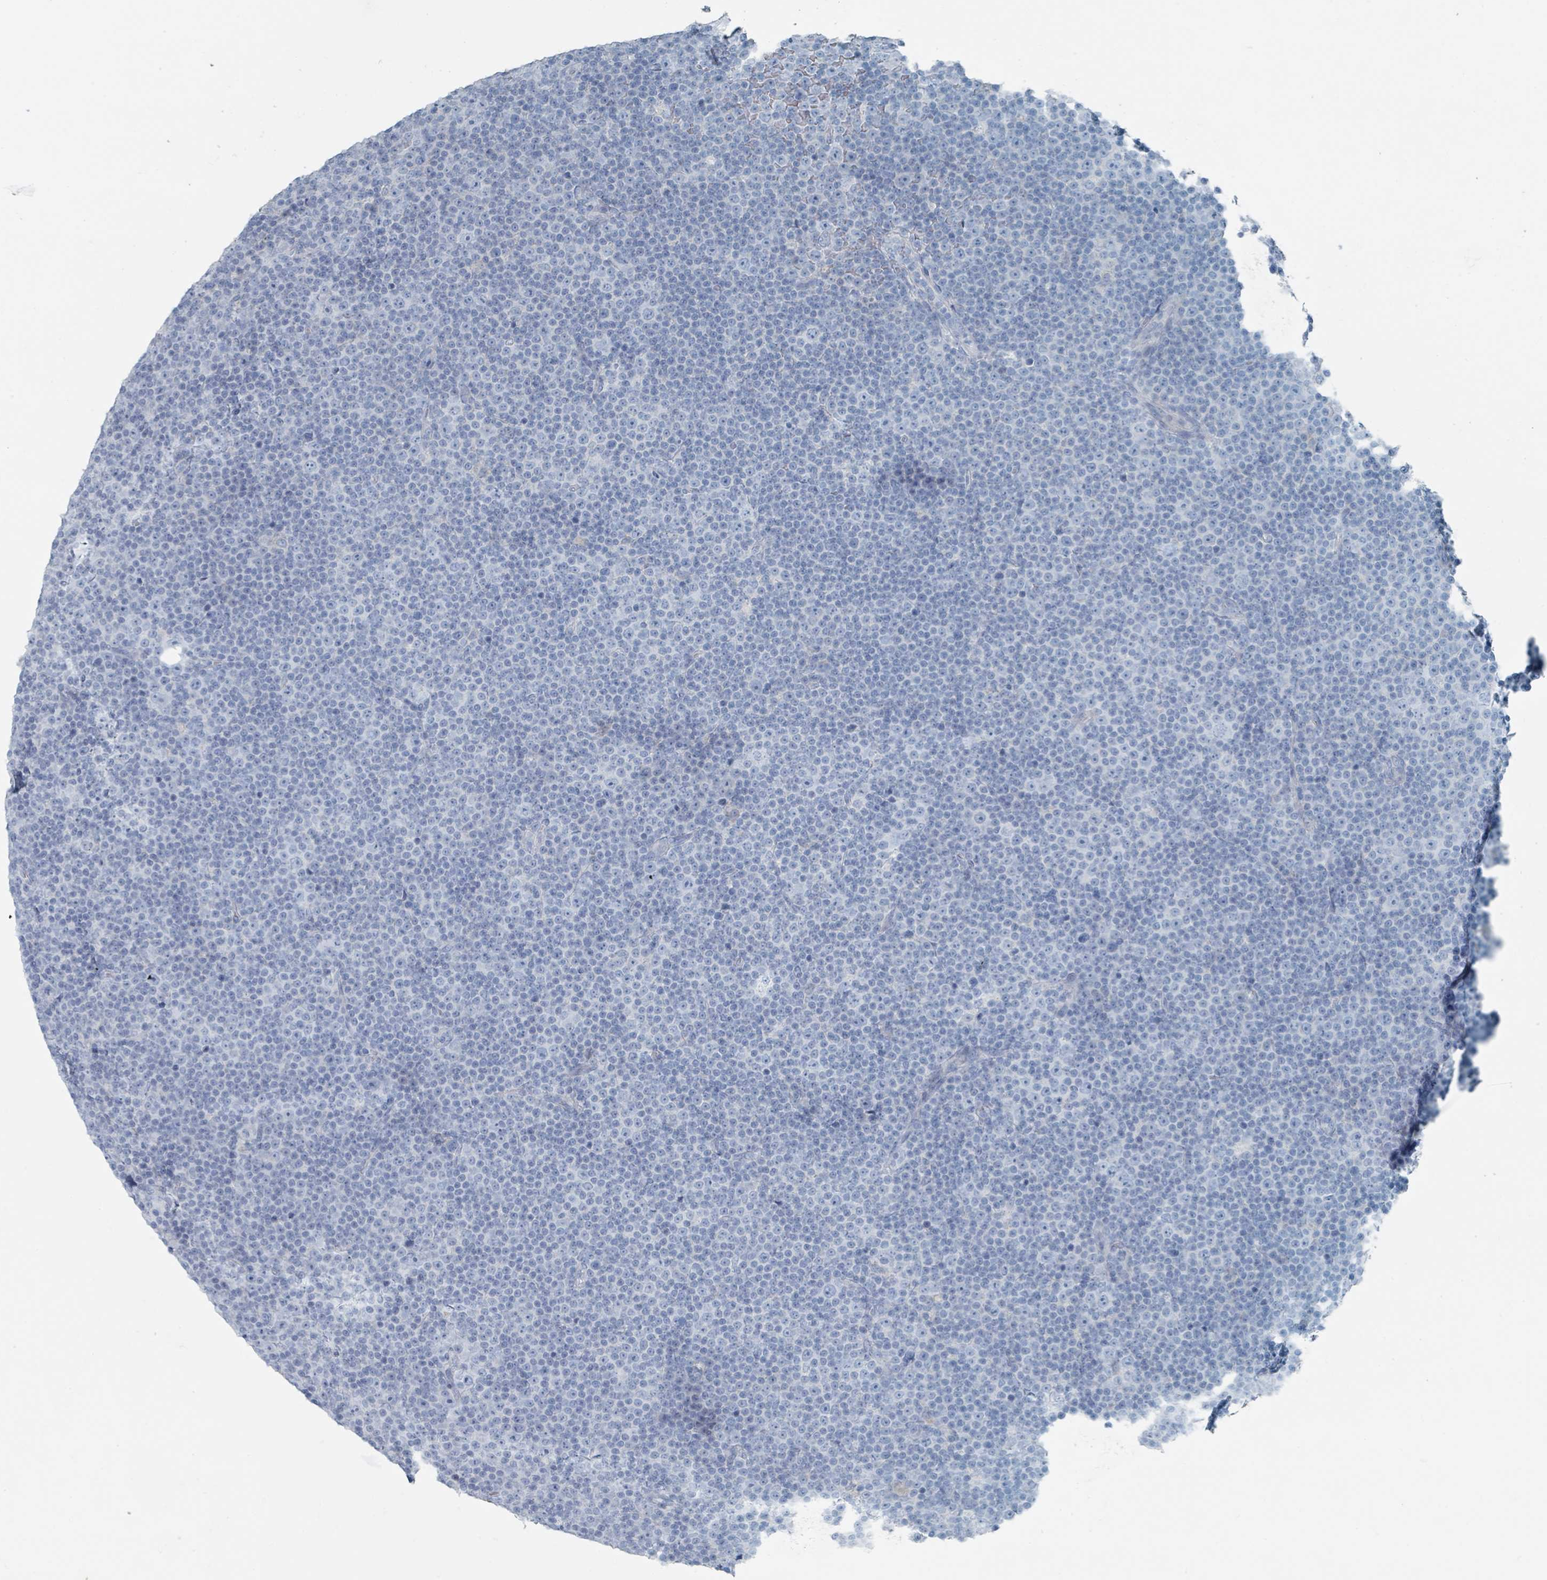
{"staining": {"intensity": "negative", "quantity": "none", "location": "none"}, "tissue": "lymphoma", "cell_type": "Tumor cells", "image_type": "cancer", "snomed": [{"axis": "morphology", "description": "Malignant lymphoma, non-Hodgkin's type, Low grade"}, {"axis": "topography", "description": "Lymph node"}], "caption": "Image shows no significant protein expression in tumor cells of lymphoma. (DAB immunohistochemistry (IHC), high magnification).", "gene": "GAMT", "patient": {"sex": "female", "age": 67}}